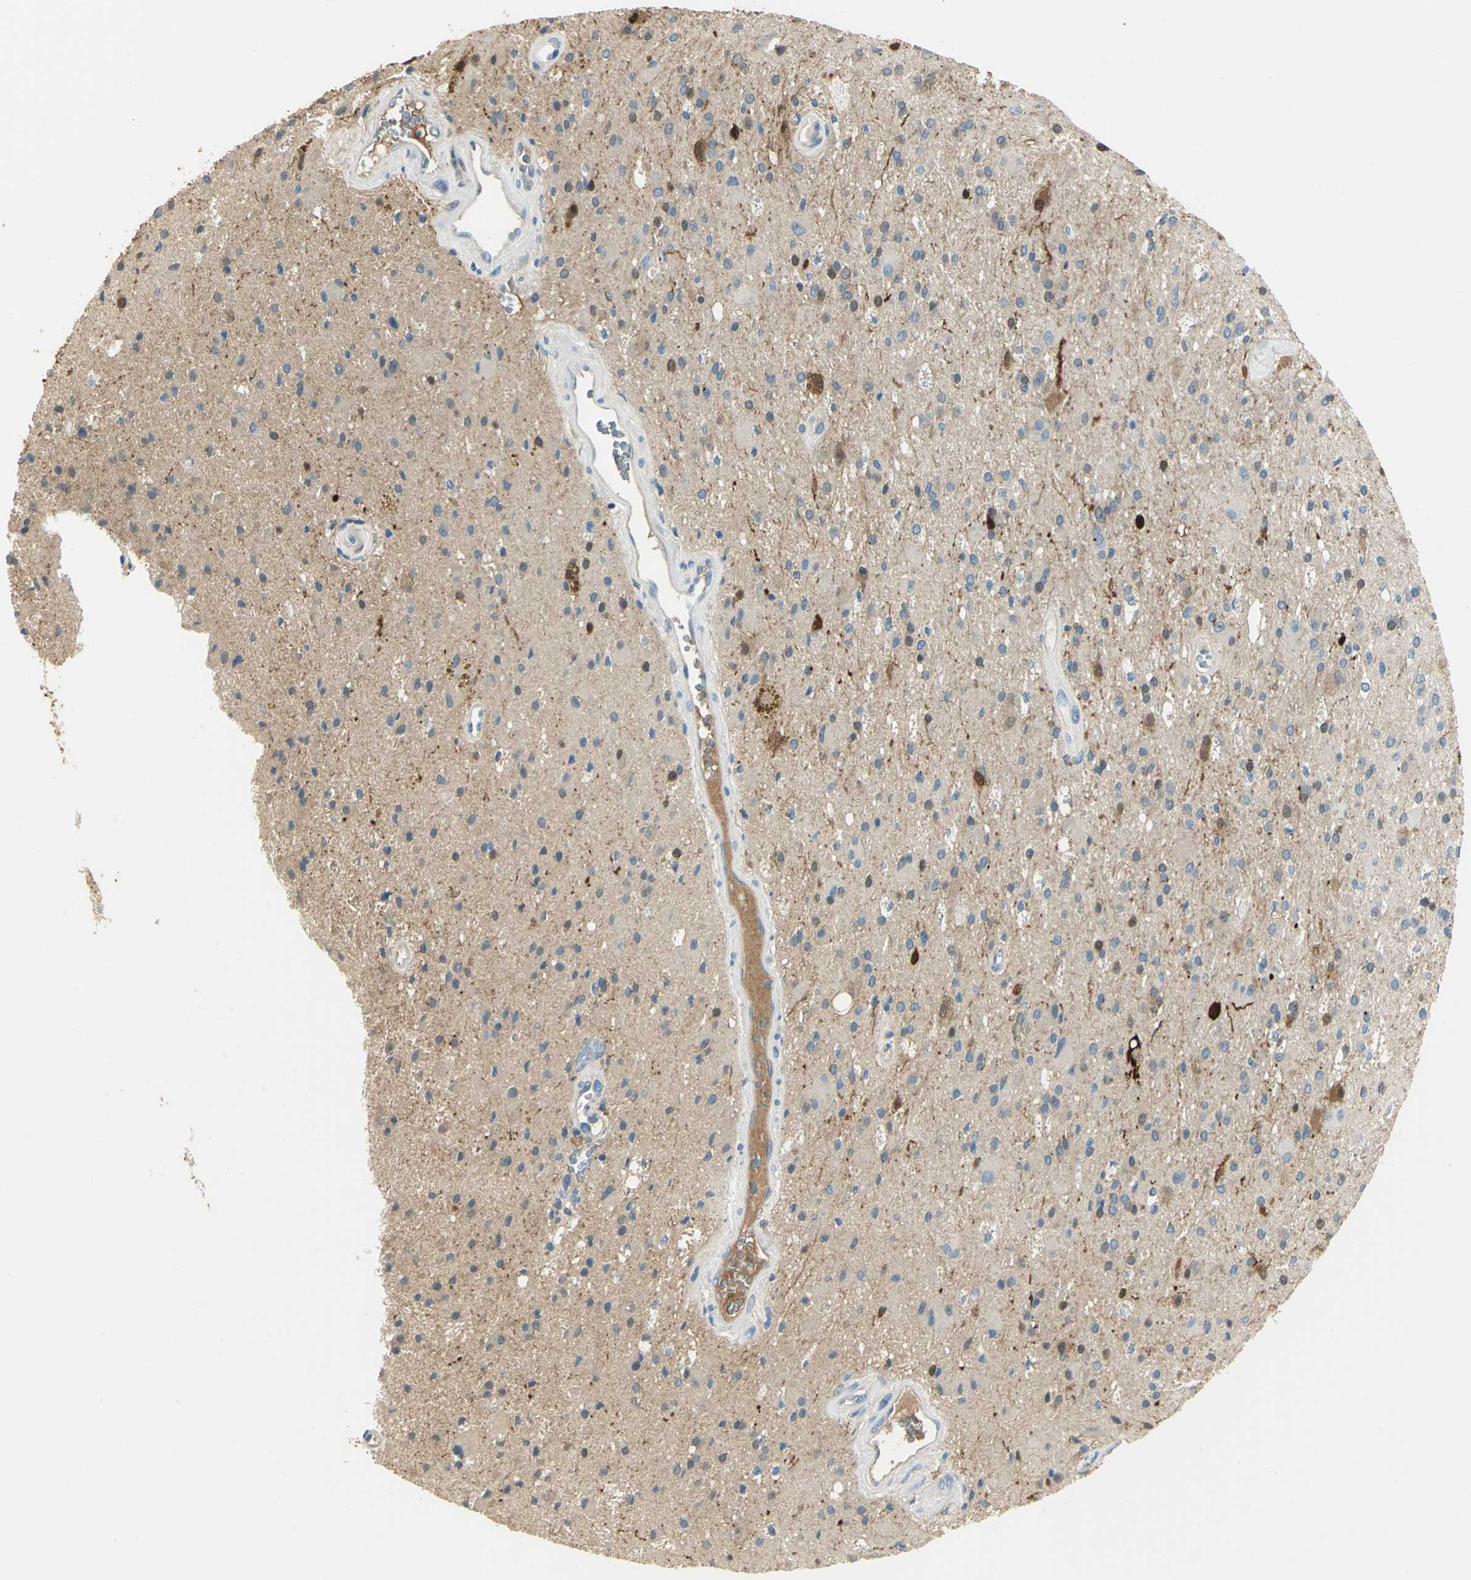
{"staining": {"intensity": "strong", "quantity": "<25%", "location": "cytoplasmic/membranous,nuclear"}, "tissue": "glioma", "cell_type": "Tumor cells", "image_type": "cancer", "snomed": [{"axis": "morphology", "description": "Glioma, malignant, Low grade"}, {"axis": "topography", "description": "Brain"}], "caption": "There is medium levels of strong cytoplasmic/membranous and nuclear positivity in tumor cells of glioma, as demonstrated by immunohistochemical staining (brown color).", "gene": "UCHL1", "patient": {"sex": "male", "age": 58}}